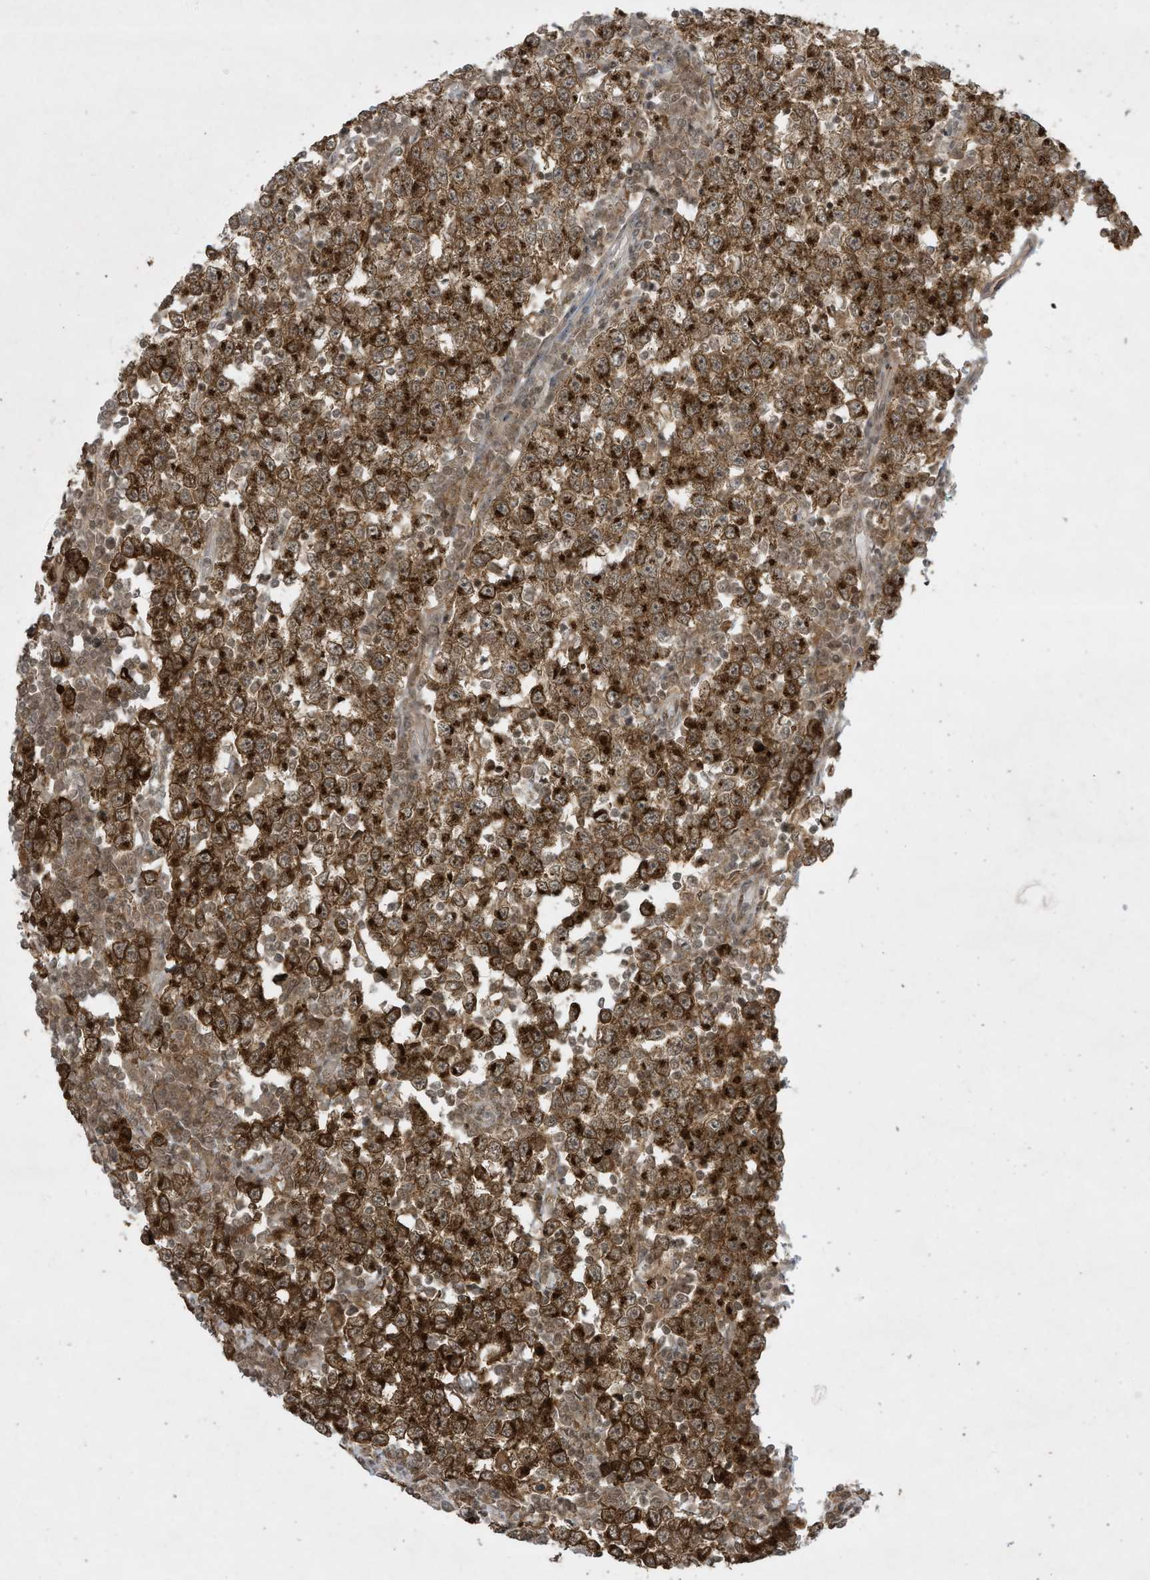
{"staining": {"intensity": "strong", "quantity": ">75%", "location": "cytoplasmic/membranous"}, "tissue": "testis cancer", "cell_type": "Tumor cells", "image_type": "cancer", "snomed": [{"axis": "morphology", "description": "Seminoma, NOS"}, {"axis": "topography", "description": "Testis"}], "caption": "This micrograph shows testis cancer (seminoma) stained with IHC to label a protein in brown. The cytoplasmic/membranous of tumor cells show strong positivity for the protein. Nuclei are counter-stained blue.", "gene": "CERT1", "patient": {"sex": "male", "age": 65}}